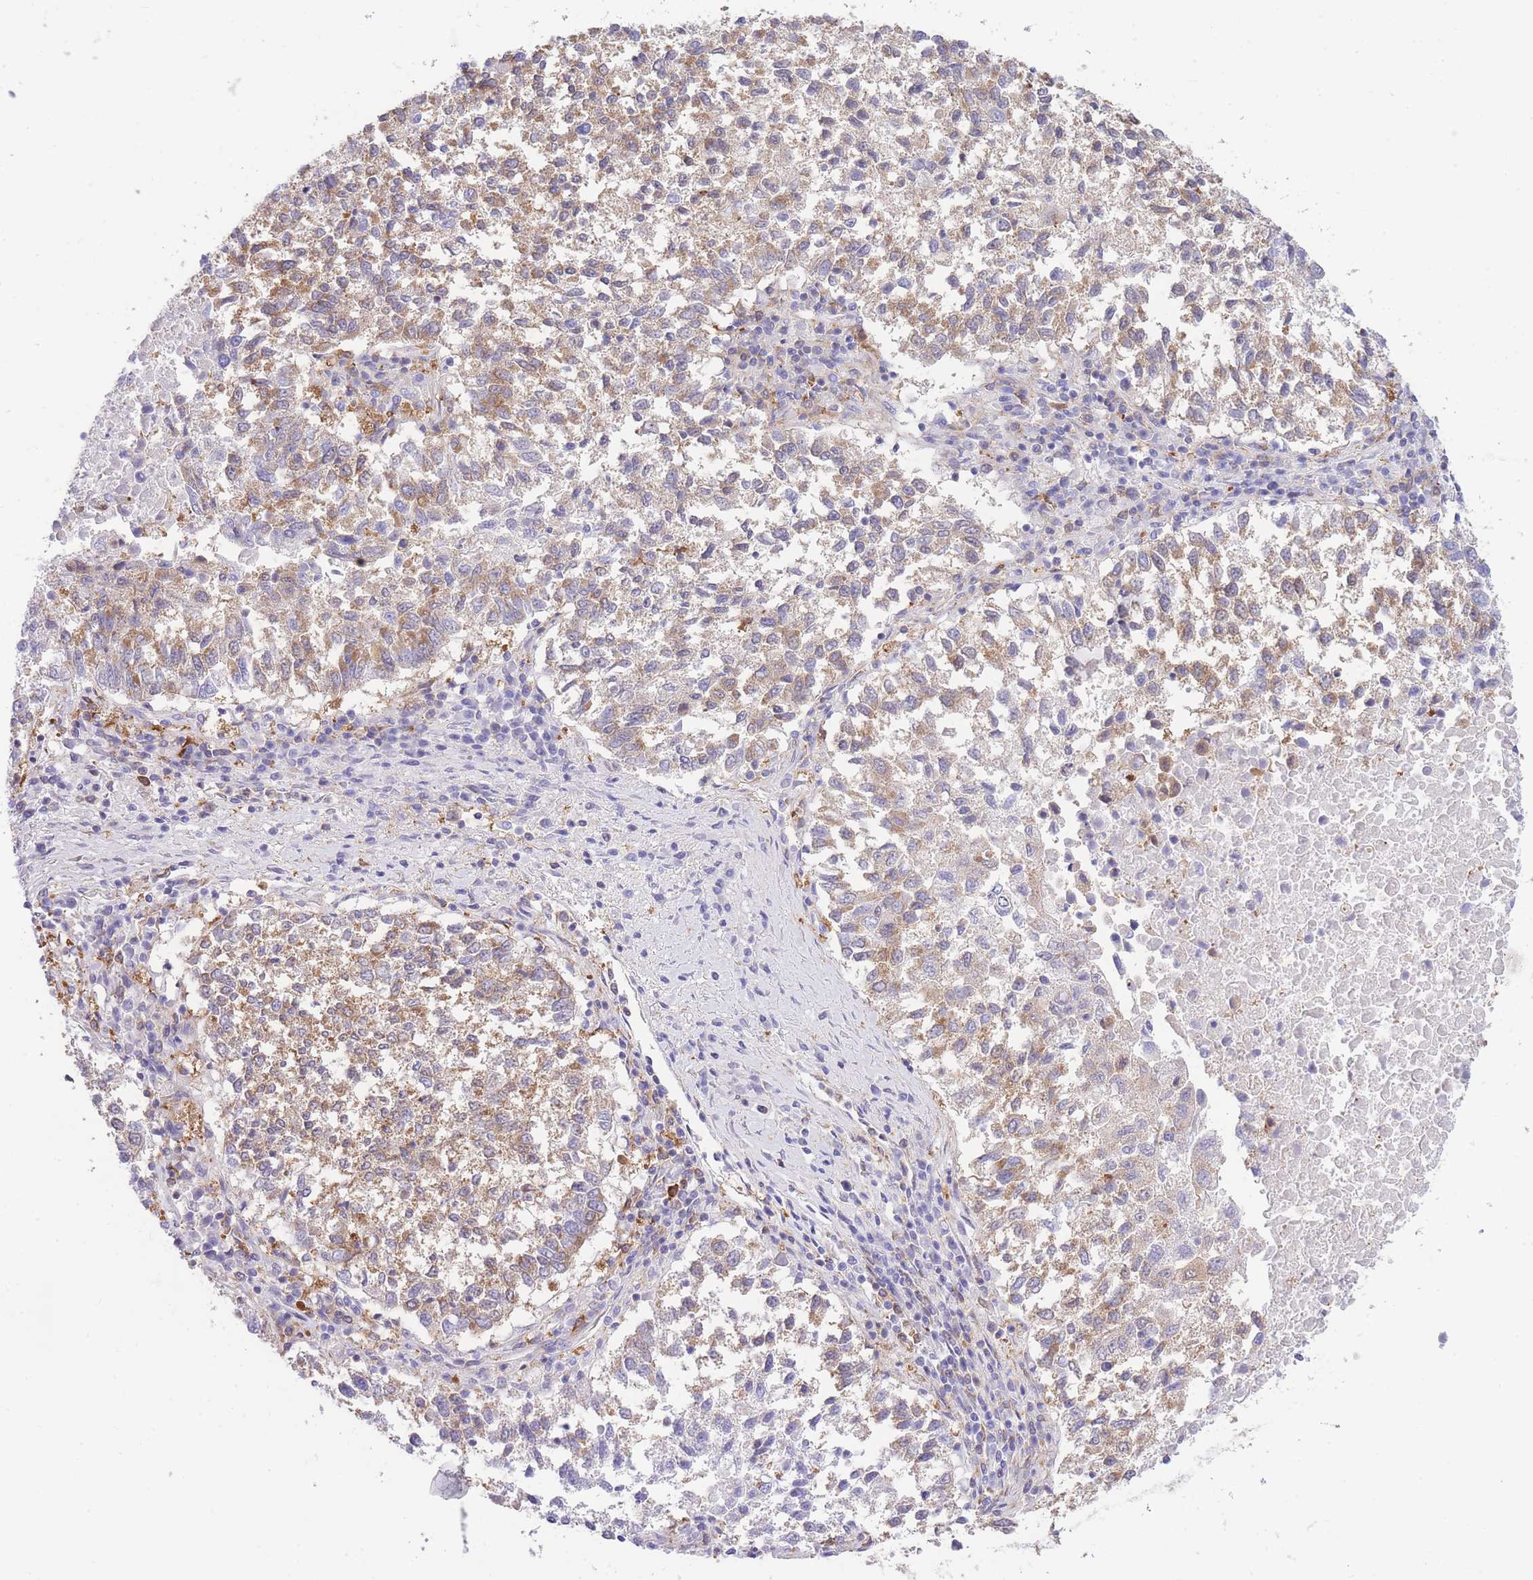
{"staining": {"intensity": "weak", "quantity": "25%-75%", "location": "cytoplasmic/membranous"}, "tissue": "lung cancer", "cell_type": "Tumor cells", "image_type": "cancer", "snomed": [{"axis": "morphology", "description": "Squamous cell carcinoma, NOS"}, {"axis": "topography", "description": "Lung"}], "caption": "Squamous cell carcinoma (lung) was stained to show a protein in brown. There is low levels of weak cytoplasmic/membranous expression in about 25%-75% of tumor cells. (IHC, brightfield microscopy, high magnification).", "gene": "NAMPT", "patient": {"sex": "male", "age": 73}}